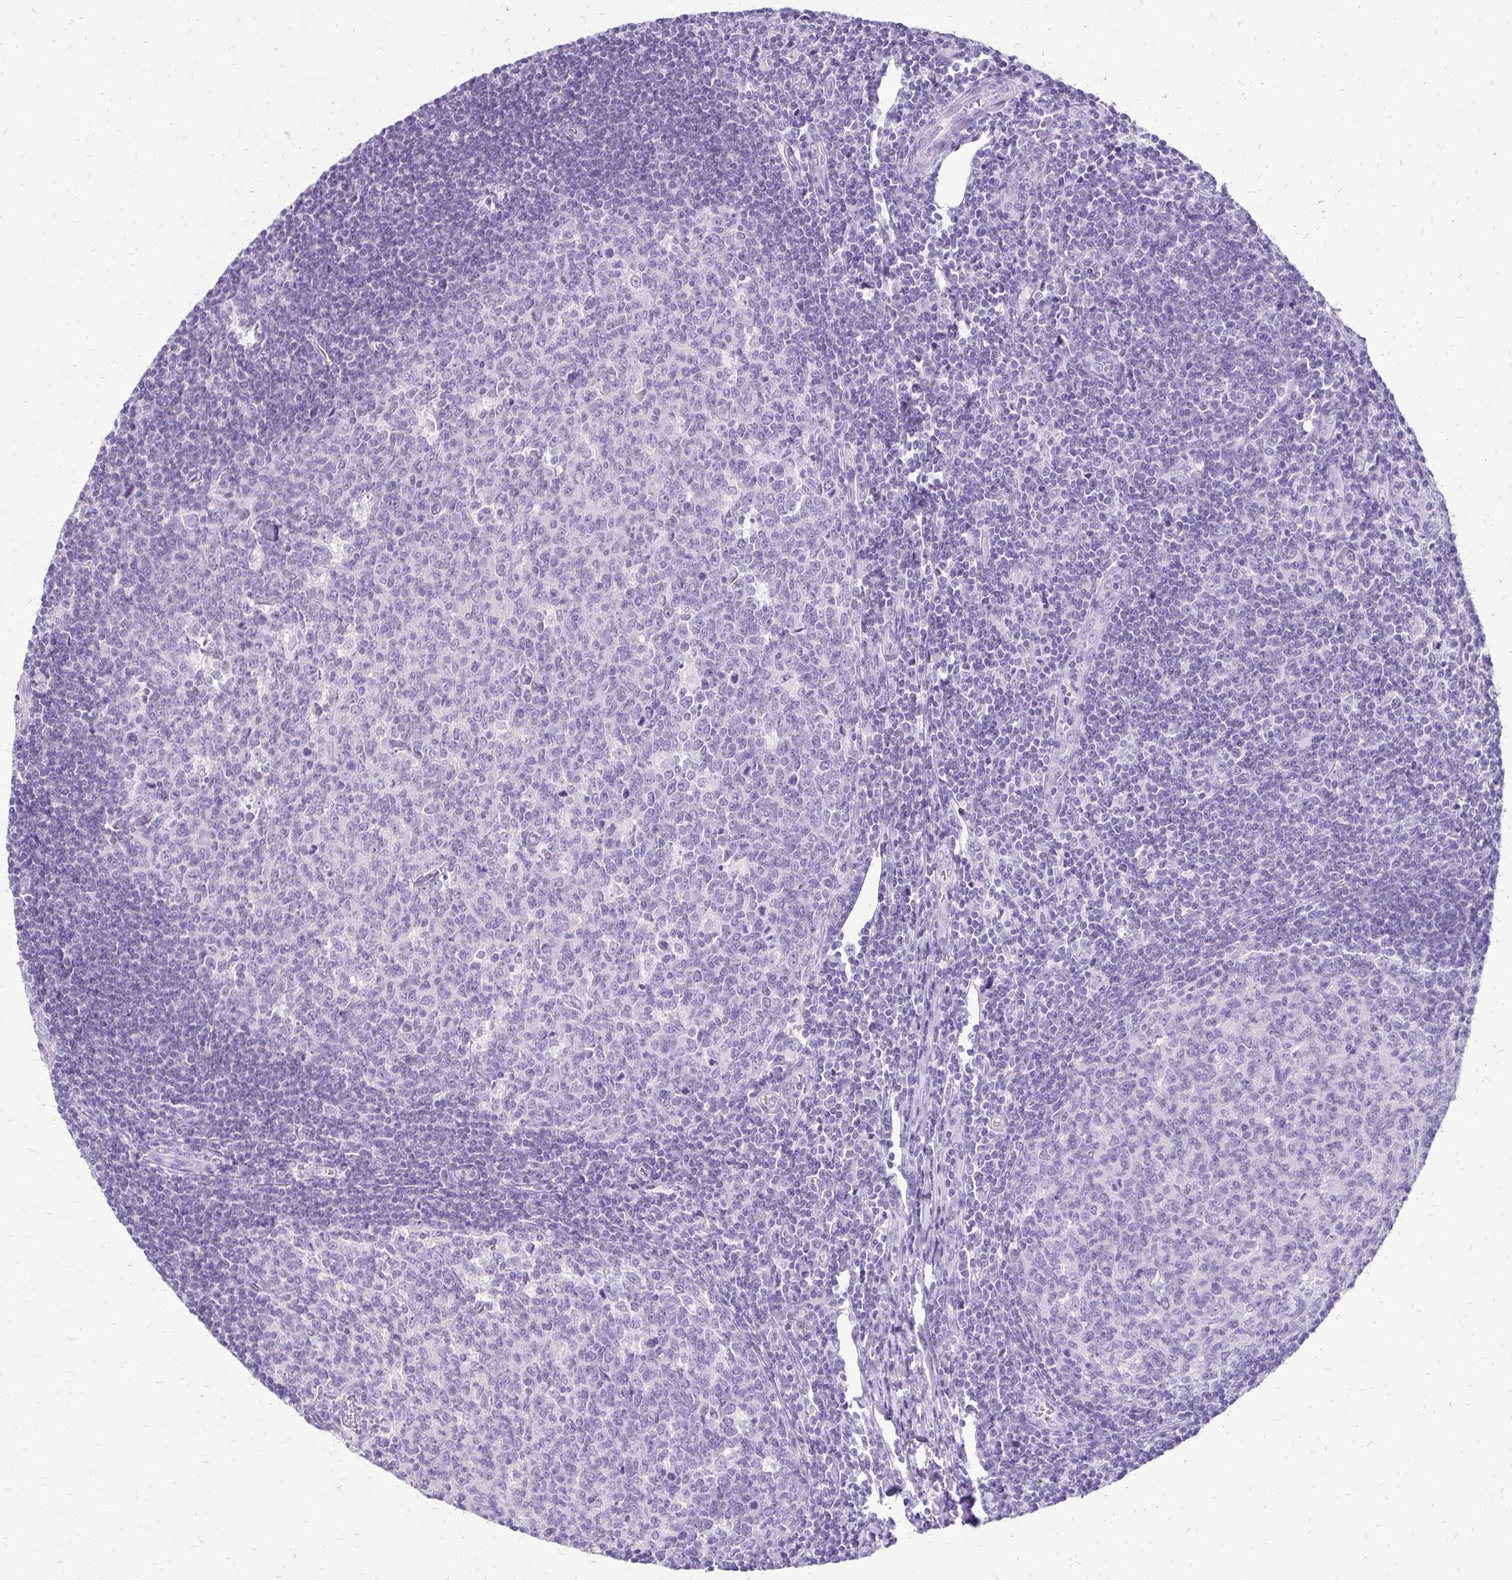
{"staining": {"intensity": "negative", "quantity": "none", "location": "none"}, "tissue": "tonsil", "cell_type": "Germinal center cells", "image_type": "normal", "snomed": [{"axis": "morphology", "description": "Normal tissue, NOS"}, {"axis": "topography", "description": "Tonsil"}], "caption": "Photomicrograph shows no significant protein positivity in germinal center cells of normal tonsil.", "gene": "SLC32A1", "patient": {"sex": "male", "age": 27}}